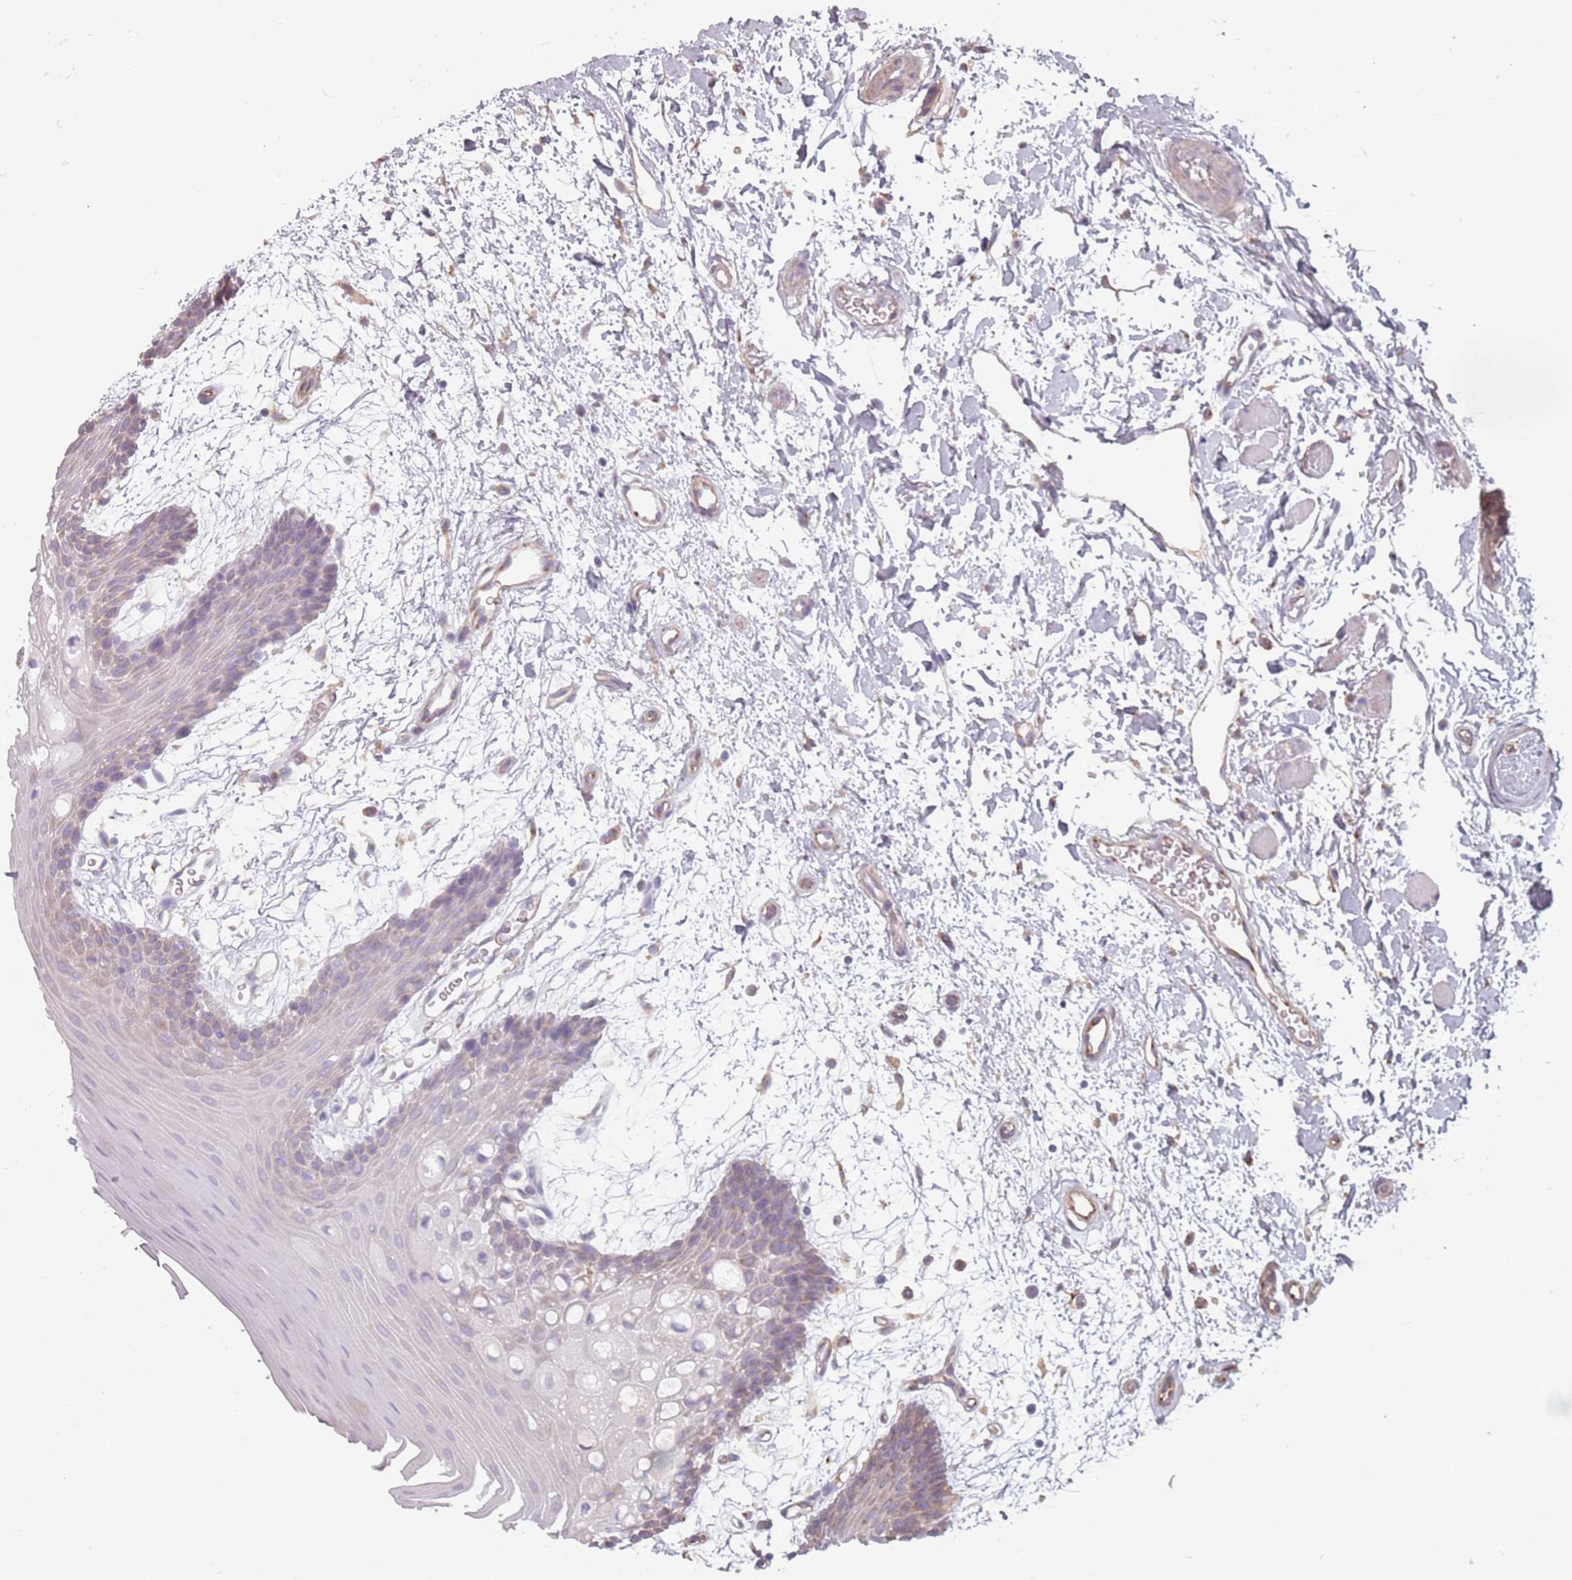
{"staining": {"intensity": "moderate", "quantity": "<25%", "location": "cytoplasmic/membranous"}, "tissue": "oral mucosa", "cell_type": "Squamous epithelial cells", "image_type": "normal", "snomed": [{"axis": "morphology", "description": "Normal tissue, NOS"}, {"axis": "topography", "description": "Skeletal muscle"}, {"axis": "topography", "description": "Oral tissue"}, {"axis": "topography", "description": "Salivary gland"}, {"axis": "topography", "description": "Peripheral nerve tissue"}], "caption": "Brown immunohistochemical staining in normal oral mucosa demonstrates moderate cytoplasmic/membranous staining in about <25% of squamous epithelial cells.", "gene": "TPD52L2", "patient": {"sex": "male", "age": 54}}